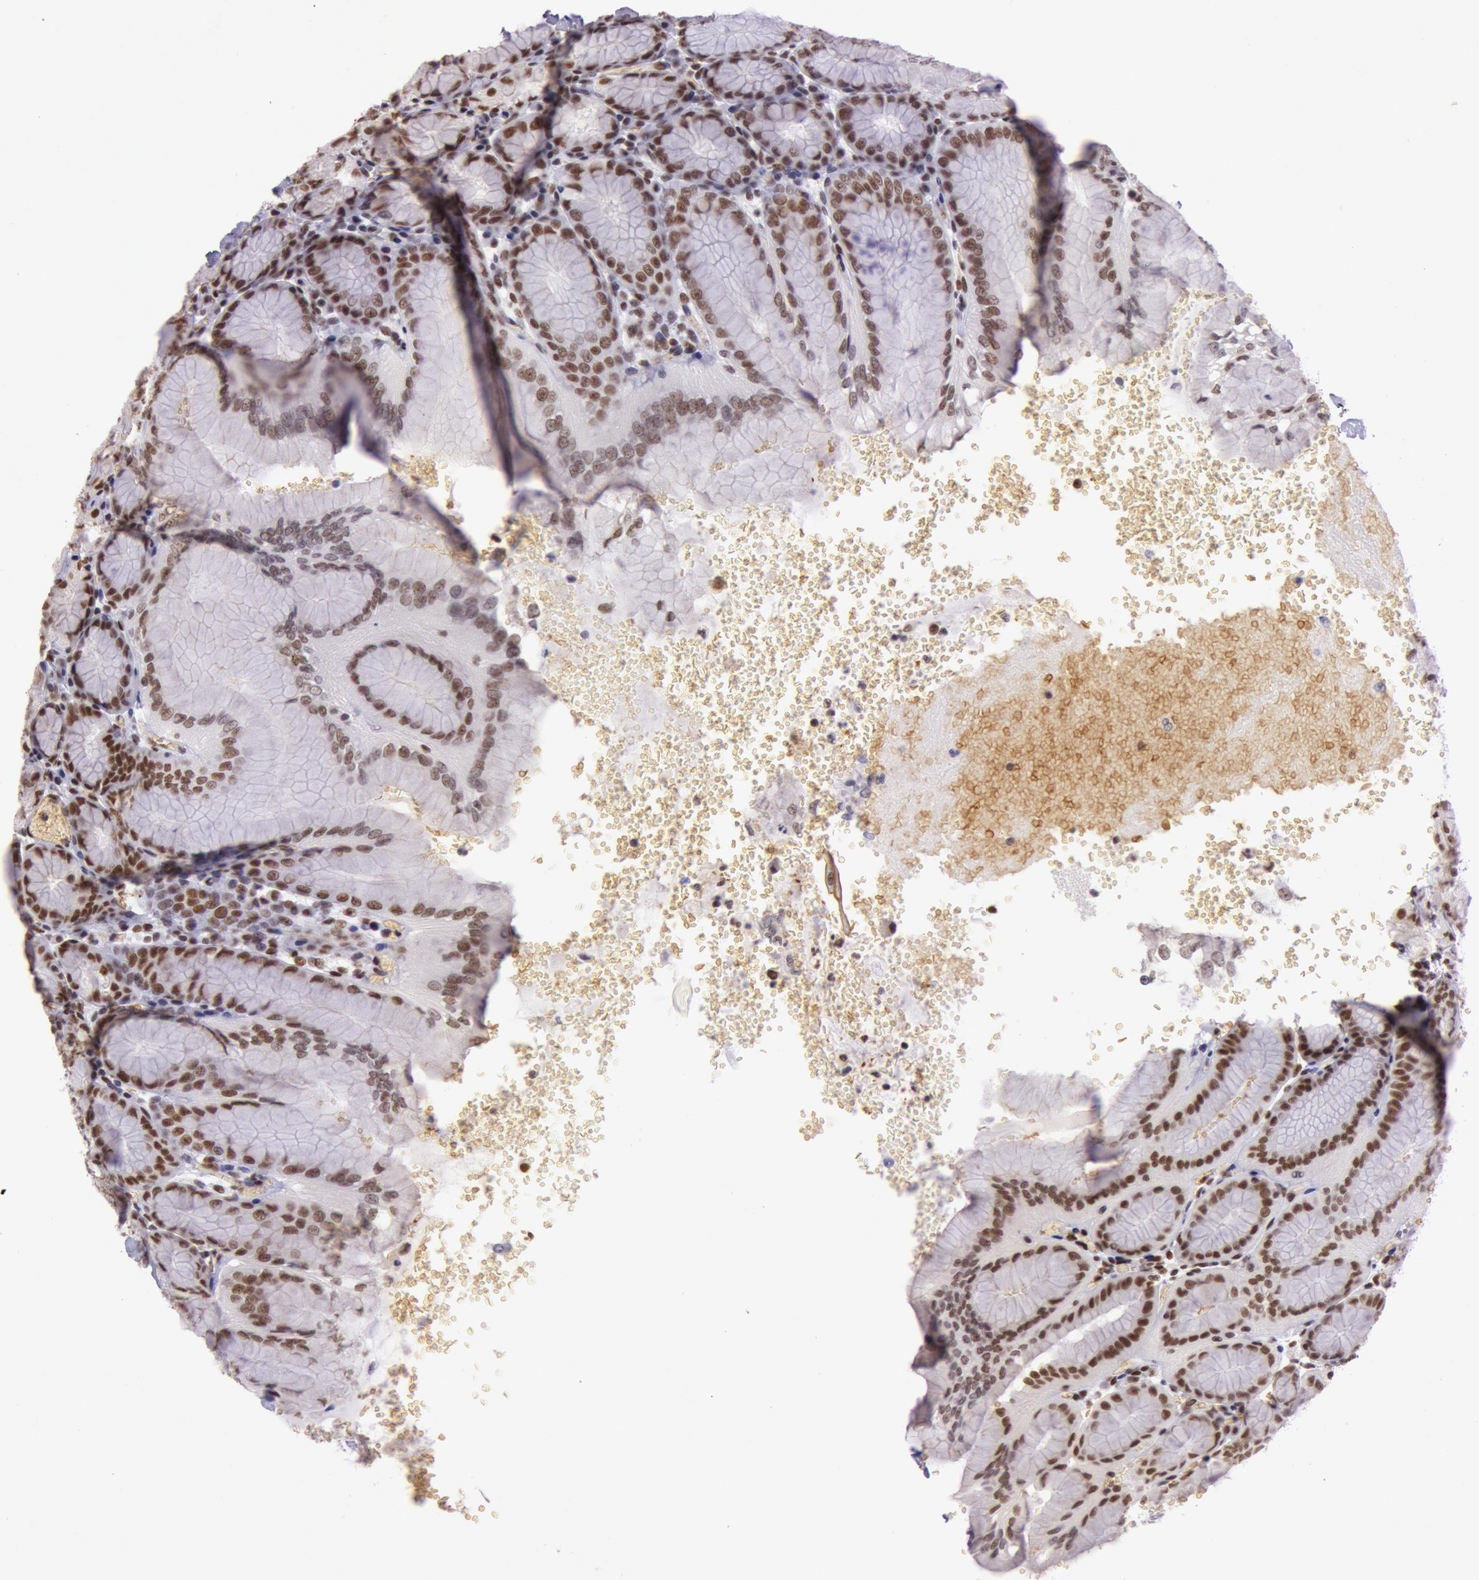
{"staining": {"intensity": "strong", "quantity": "25%-75%", "location": "nuclear"}, "tissue": "stomach", "cell_type": "Glandular cells", "image_type": "normal", "snomed": [{"axis": "morphology", "description": "Normal tissue, NOS"}, {"axis": "topography", "description": "Stomach, upper"}, {"axis": "topography", "description": "Stomach"}], "caption": "This micrograph demonstrates immunohistochemistry staining of unremarkable human stomach, with high strong nuclear expression in approximately 25%-75% of glandular cells.", "gene": "NBN", "patient": {"sex": "male", "age": 76}}